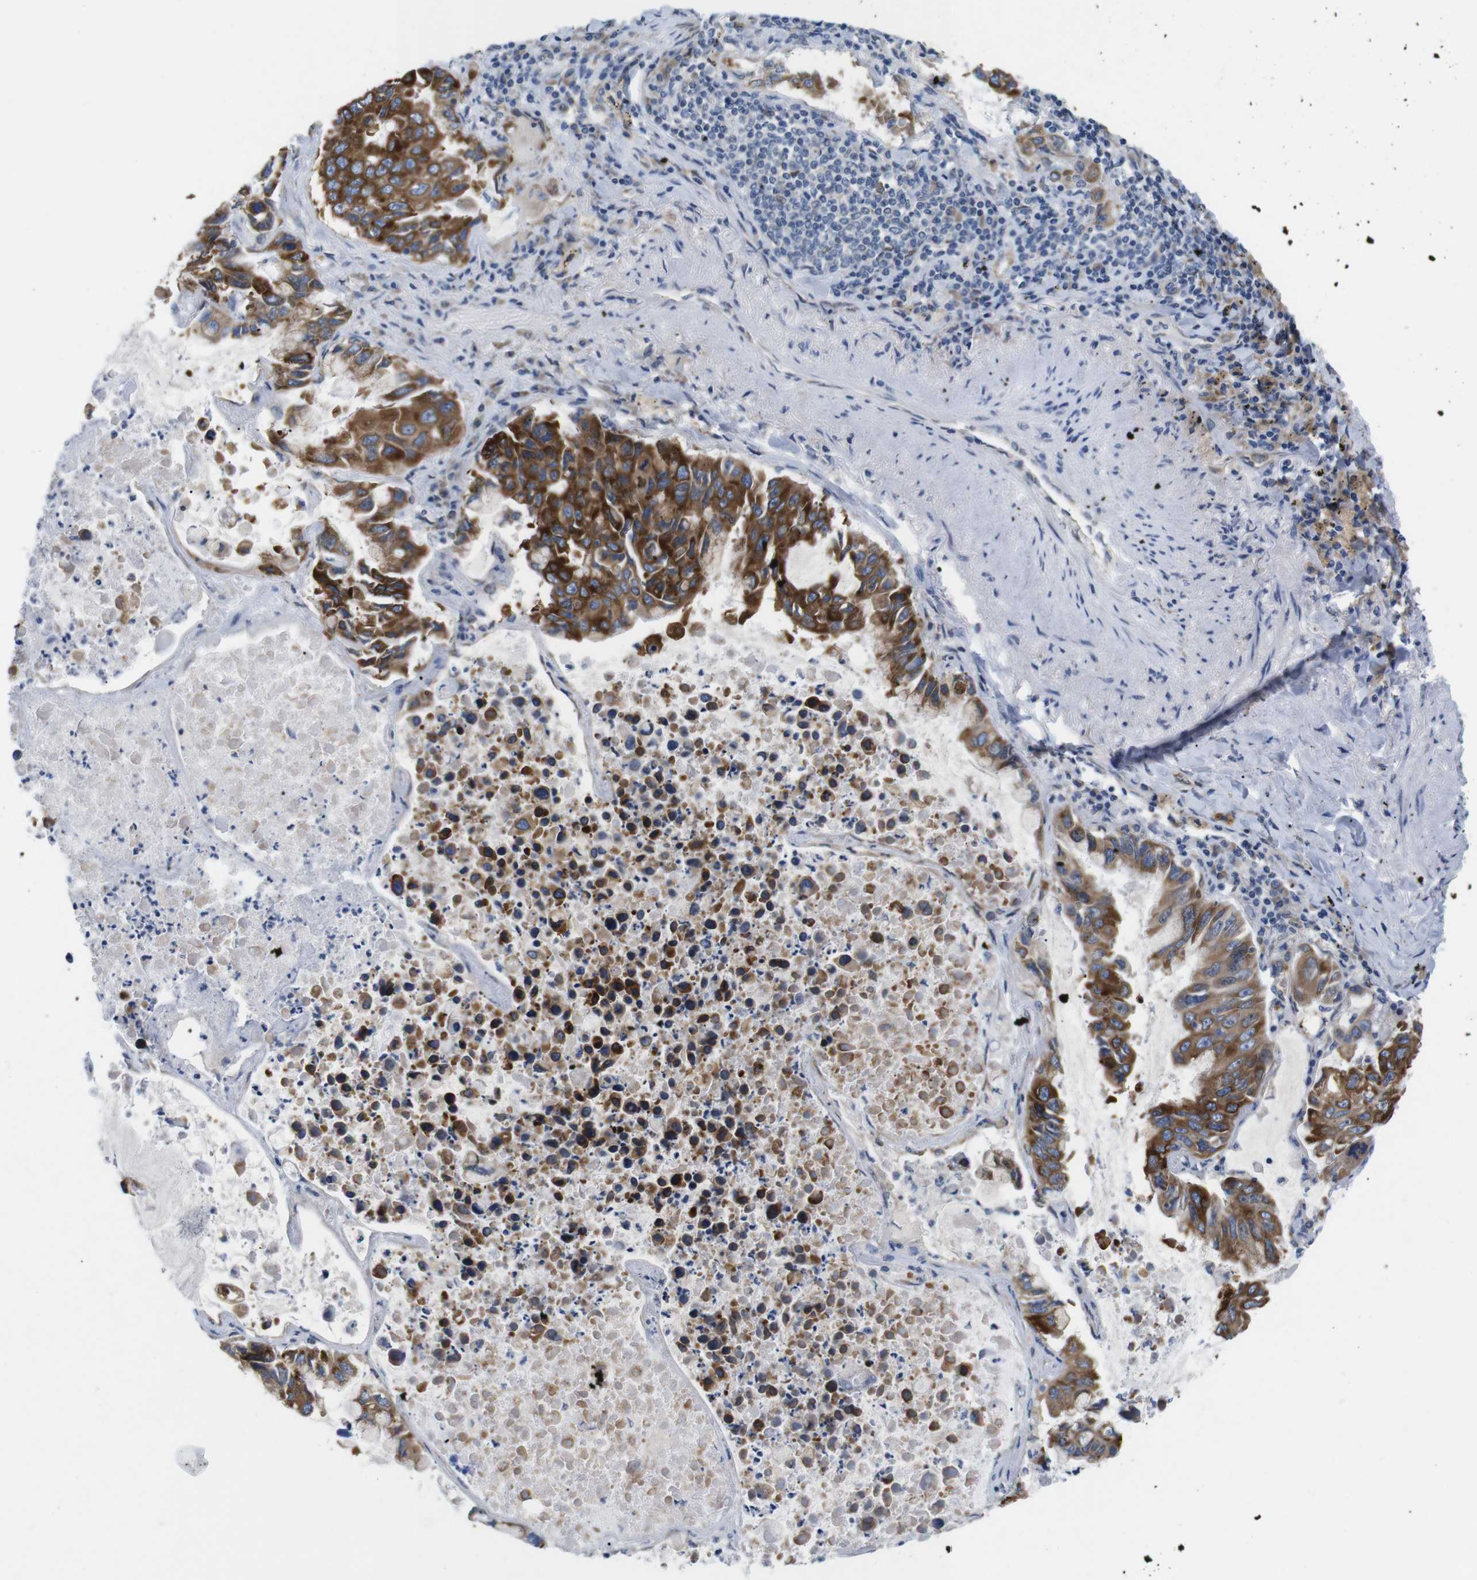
{"staining": {"intensity": "strong", "quantity": ">75%", "location": "cytoplasmic/membranous"}, "tissue": "lung cancer", "cell_type": "Tumor cells", "image_type": "cancer", "snomed": [{"axis": "morphology", "description": "Adenocarcinoma, NOS"}, {"axis": "topography", "description": "Lung"}], "caption": "Adenocarcinoma (lung) stained for a protein (brown) reveals strong cytoplasmic/membranous positive positivity in about >75% of tumor cells.", "gene": "HACD3", "patient": {"sex": "male", "age": 64}}